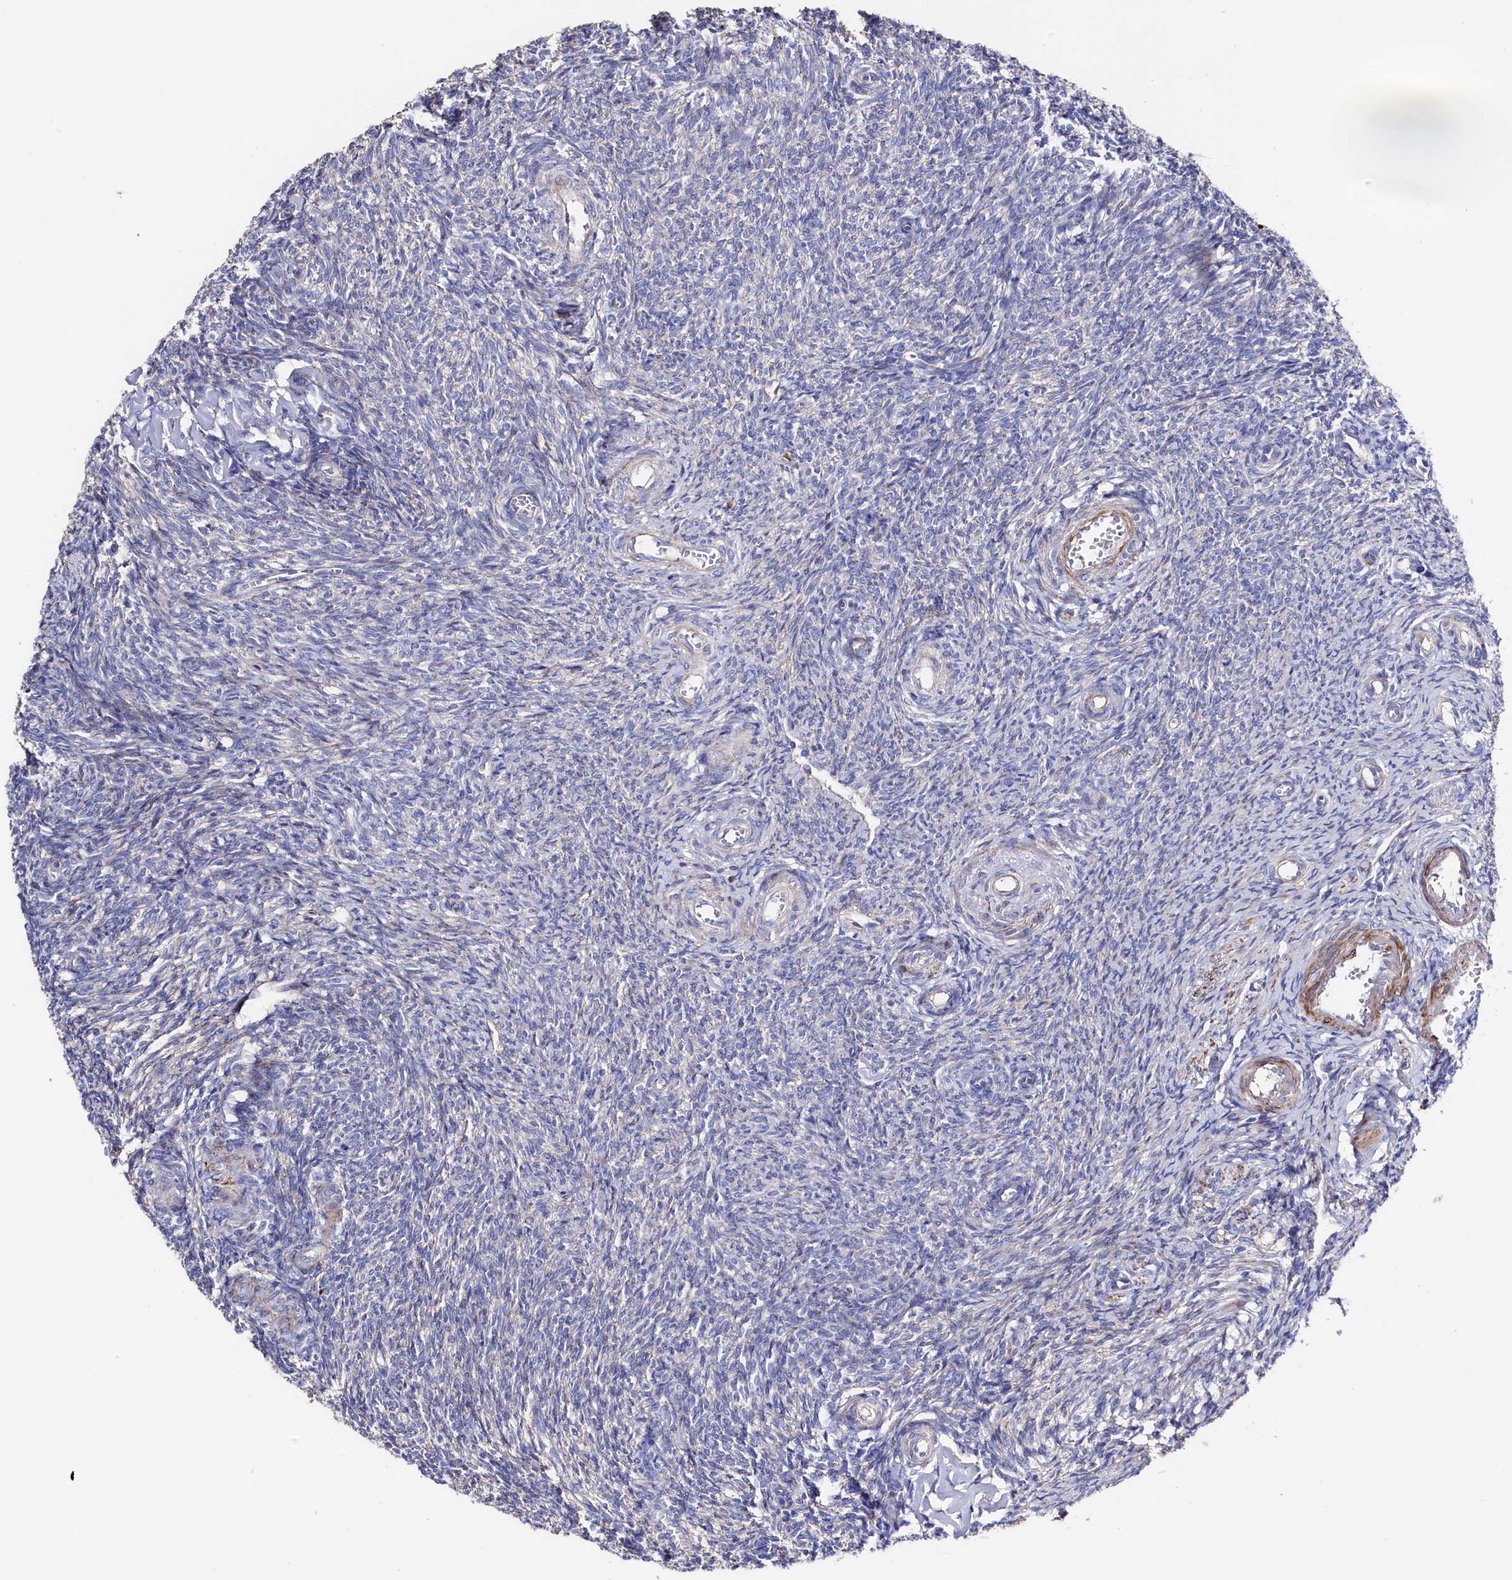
{"staining": {"intensity": "negative", "quantity": "none", "location": "none"}, "tissue": "ovary", "cell_type": "Ovarian stroma cells", "image_type": "normal", "snomed": [{"axis": "morphology", "description": "Normal tissue, NOS"}, {"axis": "topography", "description": "Ovary"}], "caption": "Immunohistochemistry image of unremarkable ovary: ovary stained with DAB reveals no significant protein expression in ovarian stroma cells. (DAB immunohistochemistry (IHC) with hematoxylin counter stain).", "gene": "WNT8A", "patient": {"sex": "female", "age": 44}}